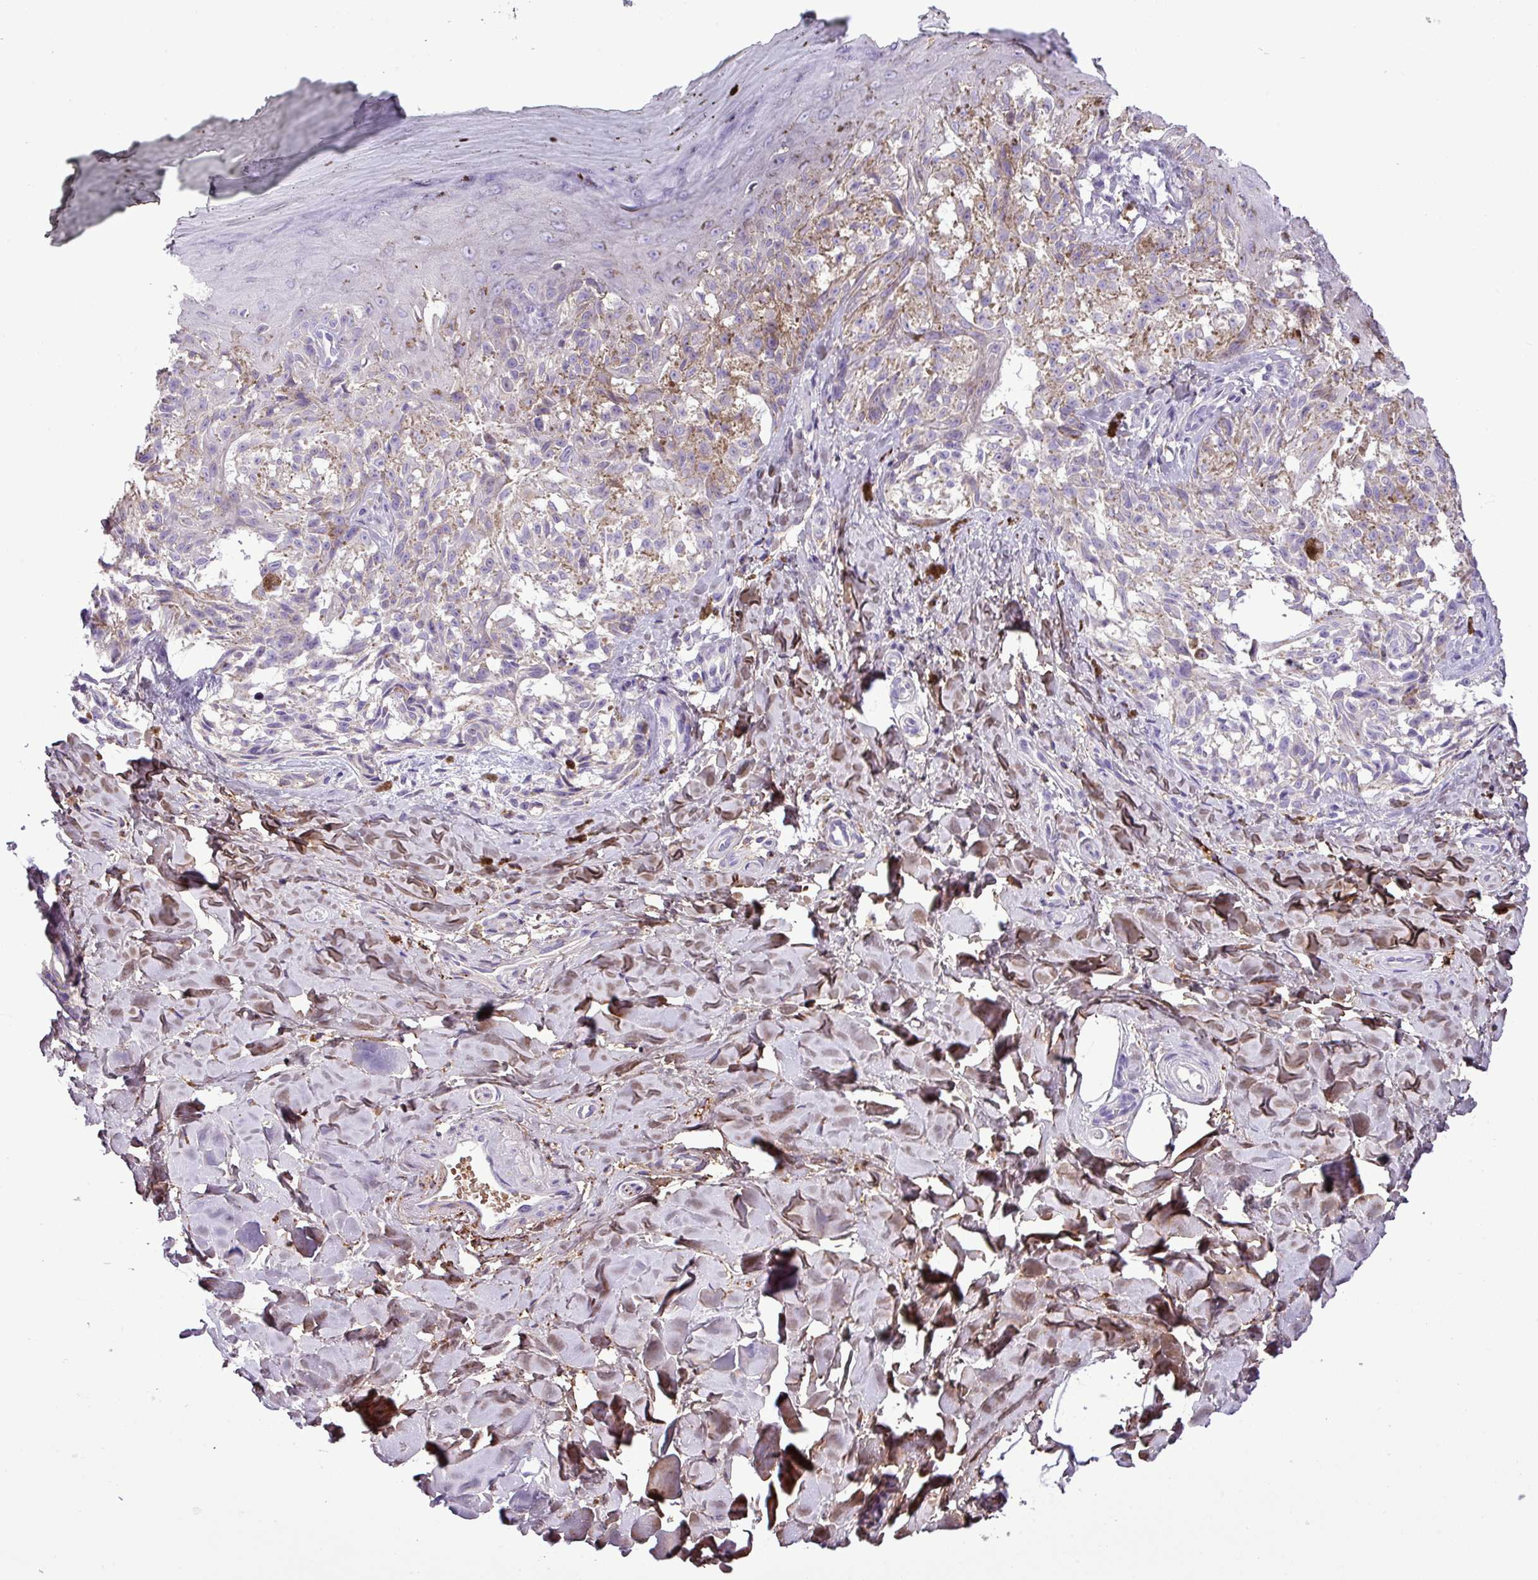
{"staining": {"intensity": "negative", "quantity": "none", "location": "none"}, "tissue": "melanoma", "cell_type": "Tumor cells", "image_type": "cancer", "snomed": [{"axis": "morphology", "description": "Malignant melanoma, NOS"}, {"axis": "topography", "description": "Skin"}], "caption": "The immunohistochemistry (IHC) micrograph has no significant staining in tumor cells of malignant melanoma tissue. Nuclei are stained in blue.", "gene": "FAM183A", "patient": {"sex": "female", "age": 65}}